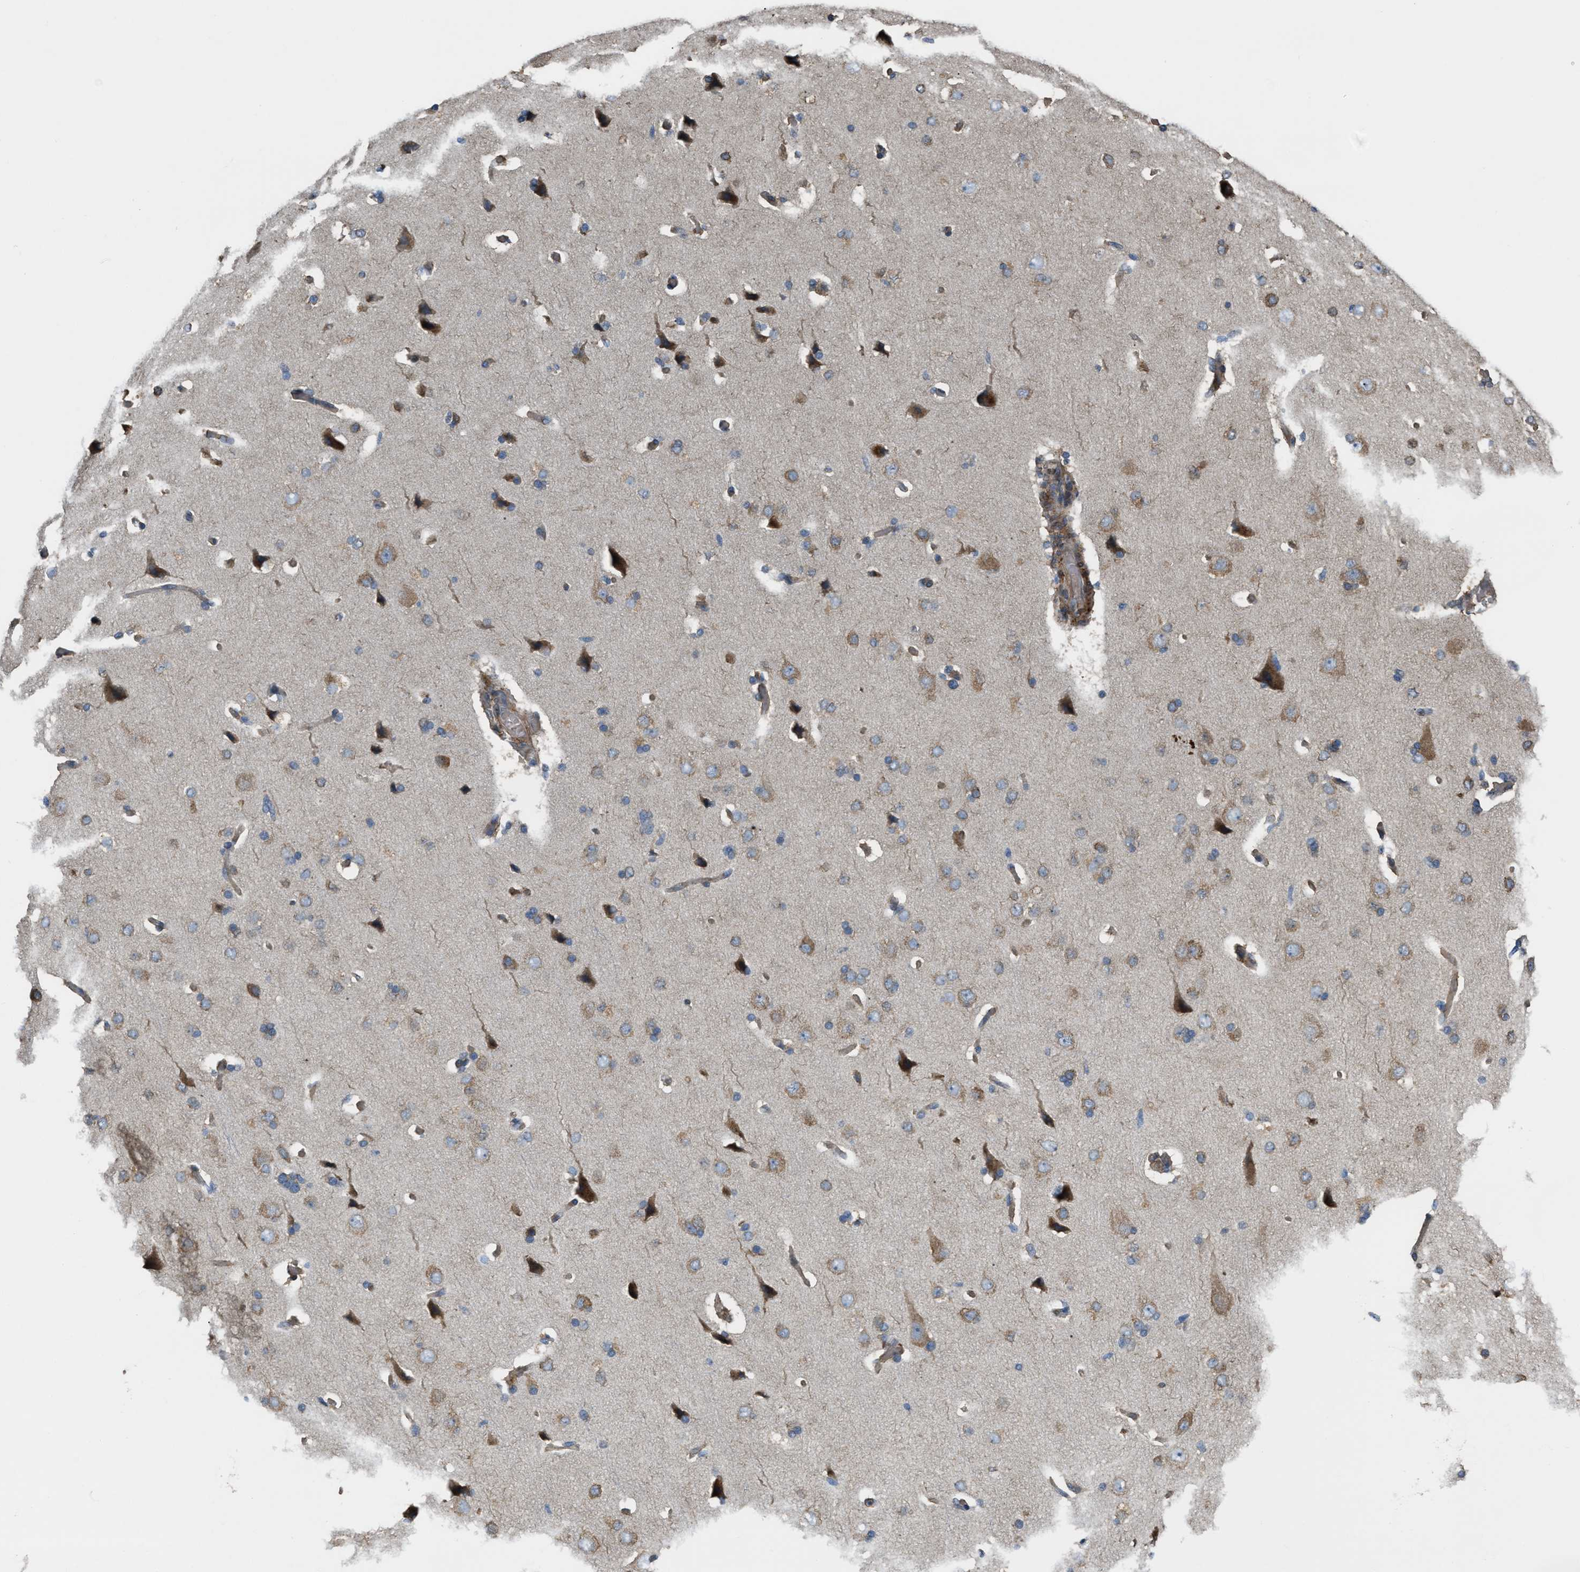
{"staining": {"intensity": "moderate", "quantity": ">75%", "location": "cytoplasmic/membranous"}, "tissue": "cerebral cortex", "cell_type": "Endothelial cells", "image_type": "normal", "snomed": [{"axis": "morphology", "description": "Normal tissue, NOS"}, {"axis": "topography", "description": "Cerebral cortex"}], "caption": "Immunohistochemistry (IHC) photomicrograph of unremarkable cerebral cortex: cerebral cortex stained using IHC exhibits medium levels of moderate protein expression localized specifically in the cytoplasmic/membranous of endothelial cells, appearing as a cytoplasmic/membranous brown color.", "gene": "SELENOM", "patient": {"sex": "male", "age": 62}}